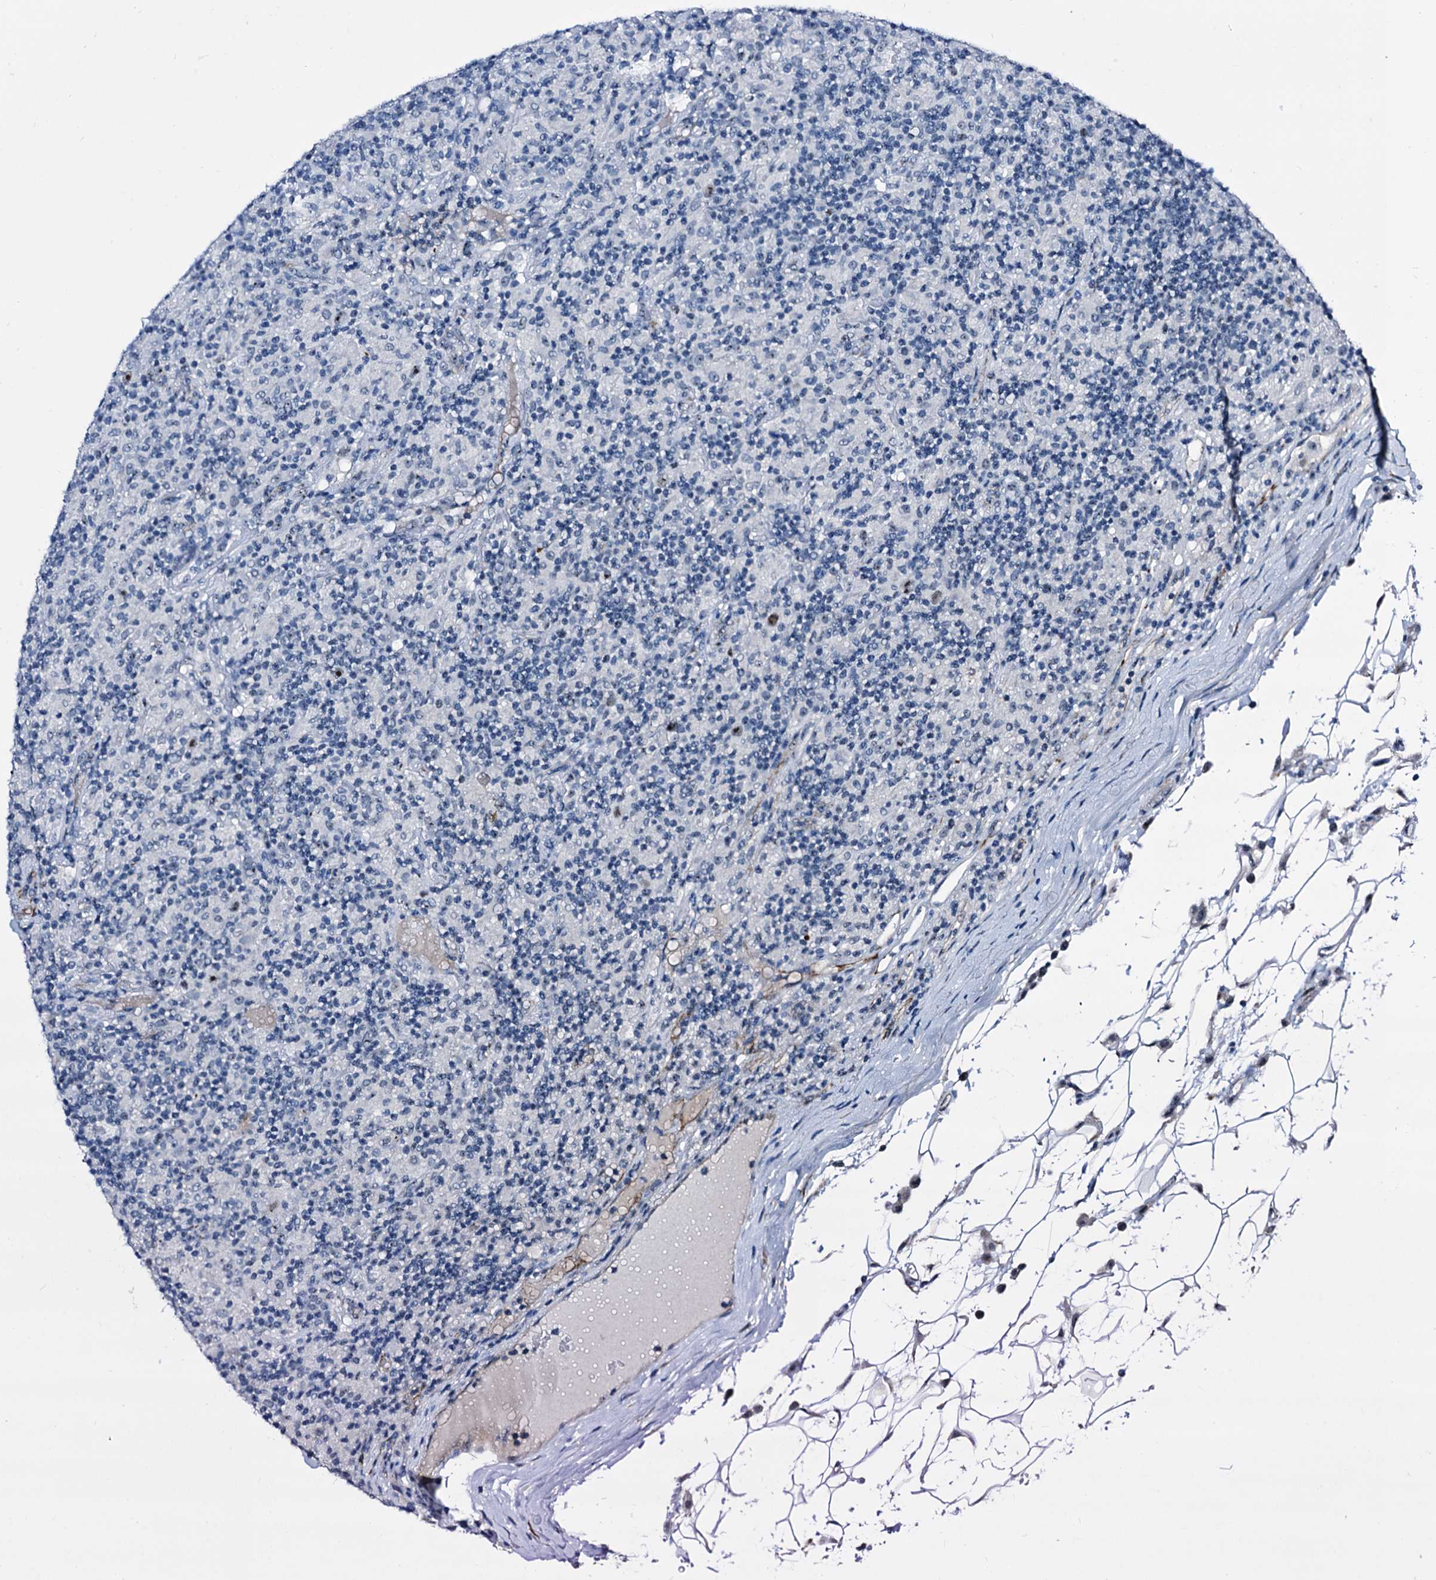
{"staining": {"intensity": "moderate", "quantity": ">75%", "location": "nuclear"}, "tissue": "lymphoma", "cell_type": "Tumor cells", "image_type": "cancer", "snomed": [{"axis": "morphology", "description": "Hodgkin's disease, NOS"}, {"axis": "topography", "description": "Lymph node"}], "caption": "Lymphoma stained for a protein (brown) shows moderate nuclear positive expression in approximately >75% of tumor cells.", "gene": "EMG1", "patient": {"sex": "male", "age": 70}}